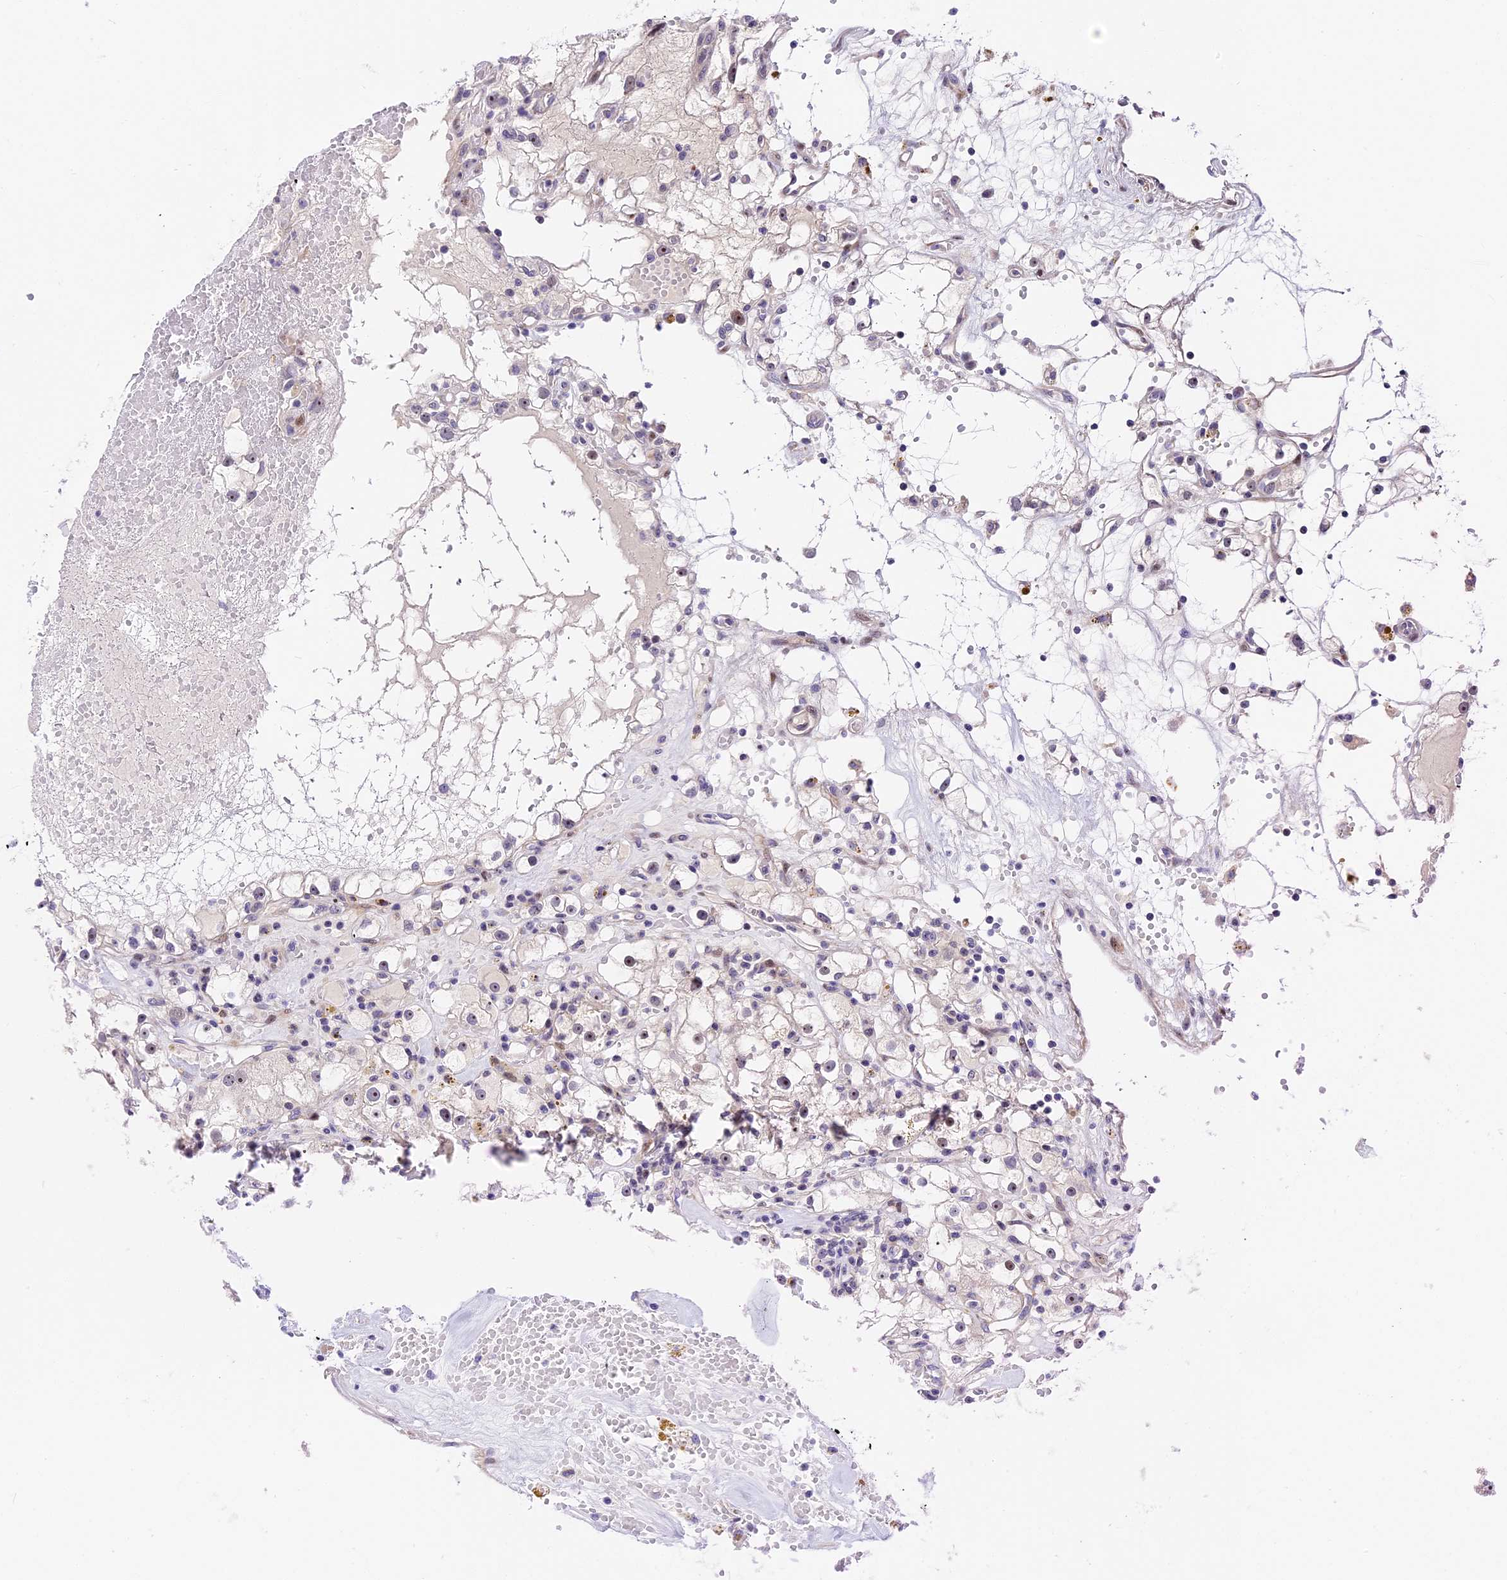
{"staining": {"intensity": "moderate", "quantity": "<25%", "location": "nuclear"}, "tissue": "renal cancer", "cell_type": "Tumor cells", "image_type": "cancer", "snomed": [{"axis": "morphology", "description": "Adenocarcinoma, NOS"}, {"axis": "topography", "description": "Kidney"}], "caption": "This image shows adenocarcinoma (renal) stained with IHC to label a protein in brown. The nuclear of tumor cells show moderate positivity for the protein. Nuclei are counter-stained blue.", "gene": "MIDN", "patient": {"sex": "male", "age": 56}}